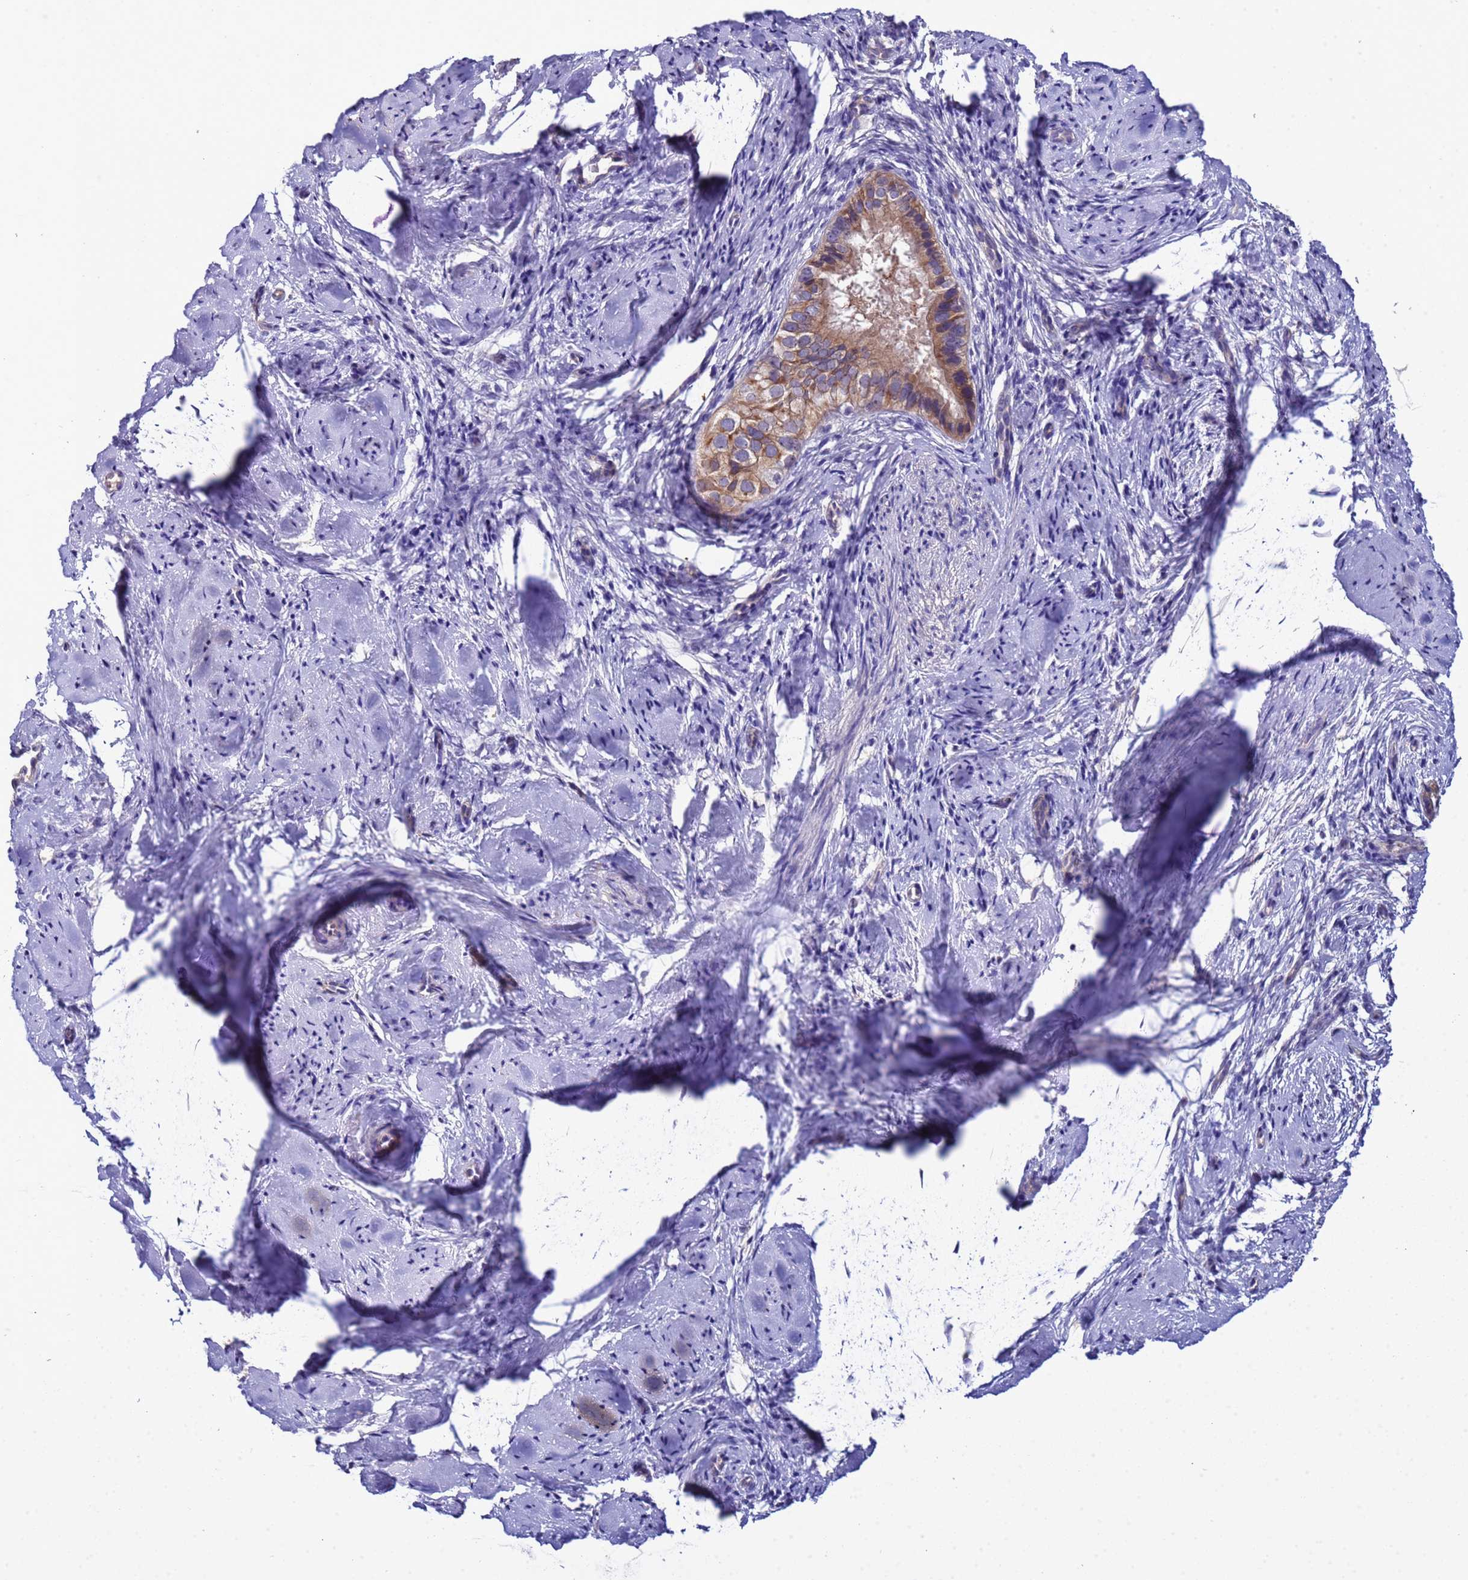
{"staining": {"intensity": "moderate", "quantity": "<25%", "location": "cytoplasmic/membranous"}, "tissue": "cervix", "cell_type": "Glandular cells", "image_type": "normal", "snomed": [{"axis": "morphology", "description": "Normal tissue, NOS"}, {"axis": "topography", "description": "Cervix"}], "caption": "Benign cervix reveals moderate cytoplasmic/membranous positivity in approximately <25% of glandular cells (DAB (3,3'-diaminobenzidine) IHC with brightfield microscopy, high magnification)..", "gene": "ELMOD2", "patient": {"sex": "female", "age": 57}}